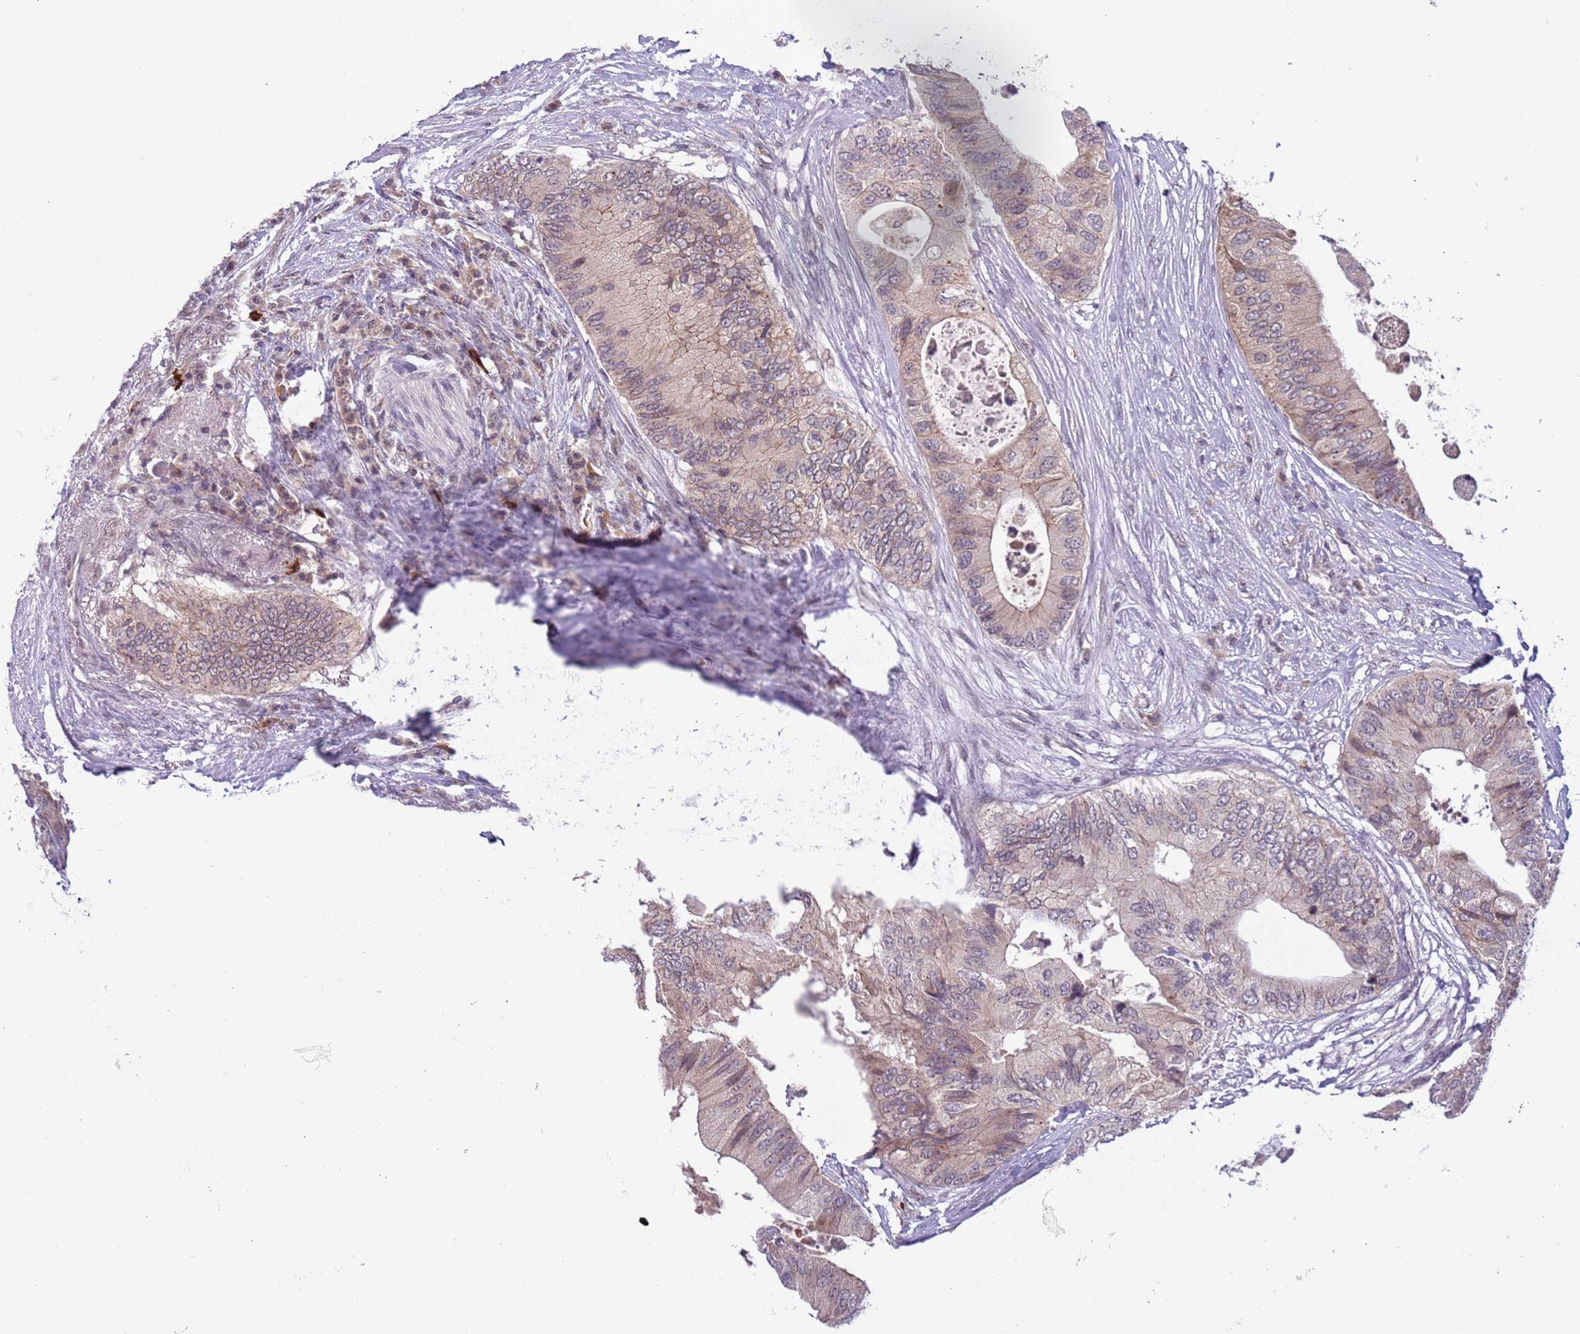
{"staining": {"intensity": "weak", "quantity": "<25%", "location": "cytoplasmic/membranous"}, "tissue": "colorectal cancer", "cell_type": "Tumor cells", "image_type": "cancer", "snomed": [{"axis": "morphology", "description": "Adenocarcinoma, NOS"}, {"axis": "topography", "description": "Colon"}], "caption": "High magnification brightfield microscopy of colorectal adenocarcinoma stained with DAB (3,3'-diaminobenzidine) (brown) and counterstained with hematoxylin (blue): tumor cells show no significant expression. (Brightfield microscopy of DAB (3,3'-diaminobenzidine) IHC at high magnification).", "gene": "TM2D1", "patient": {"sex": "male", "age": 71}}